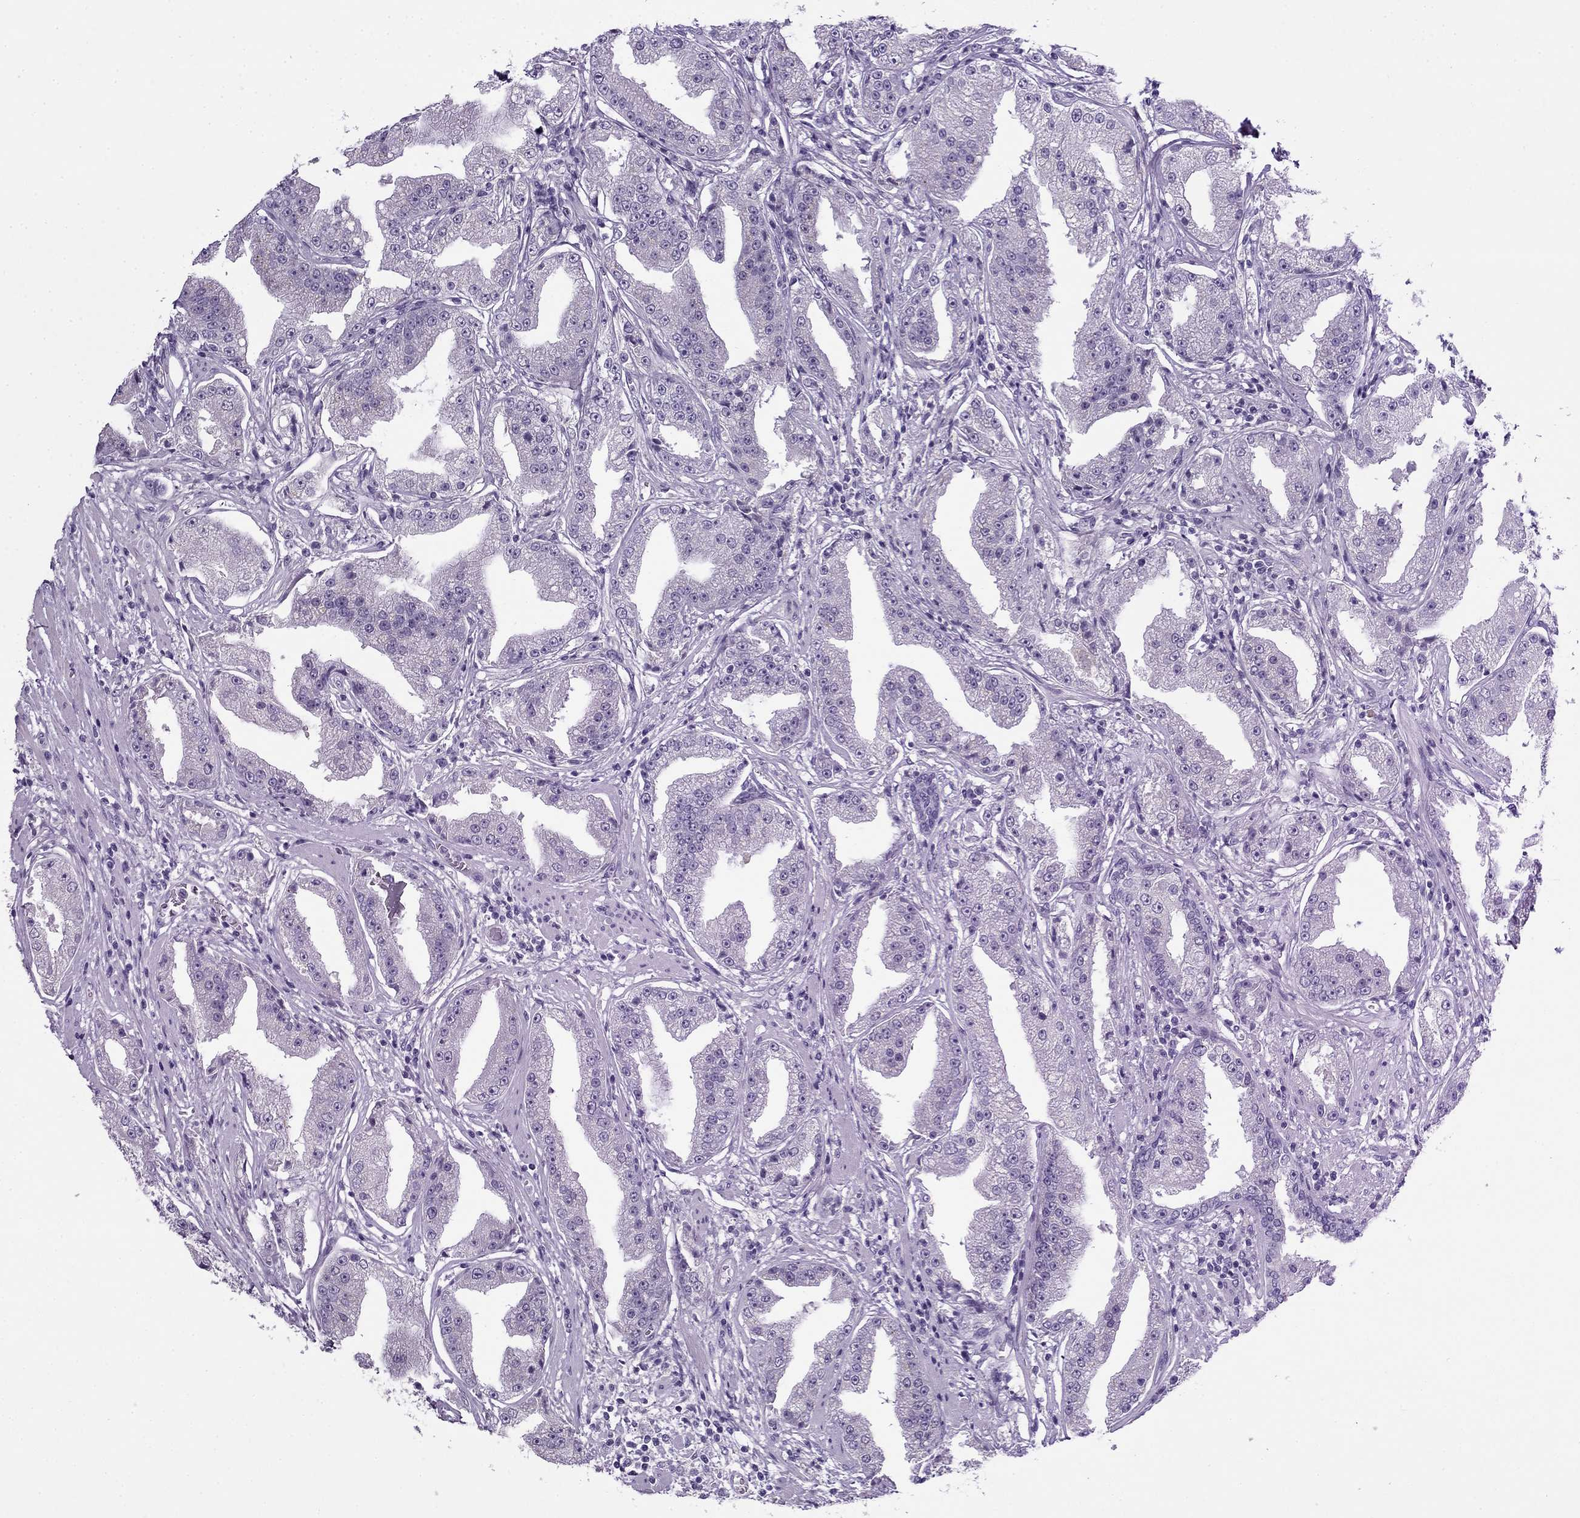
{"staining": {"intensity": "negative", "quantity": "none", "location": "none"}, "tissue": "prostate cancer", "cell_type": "Tumor cells", "image_type": "cancer", "snomed": [{"axis": "morphology", "description": "Adenocarcinoma, Low grade"}, {"axis": "topography", "description": "Prostate"}], "caption": "Tumor cells show no significant protein staining in prostate cancer.", "gene": "MYO15A", "patient": {"sex": "male", "age": 62}}